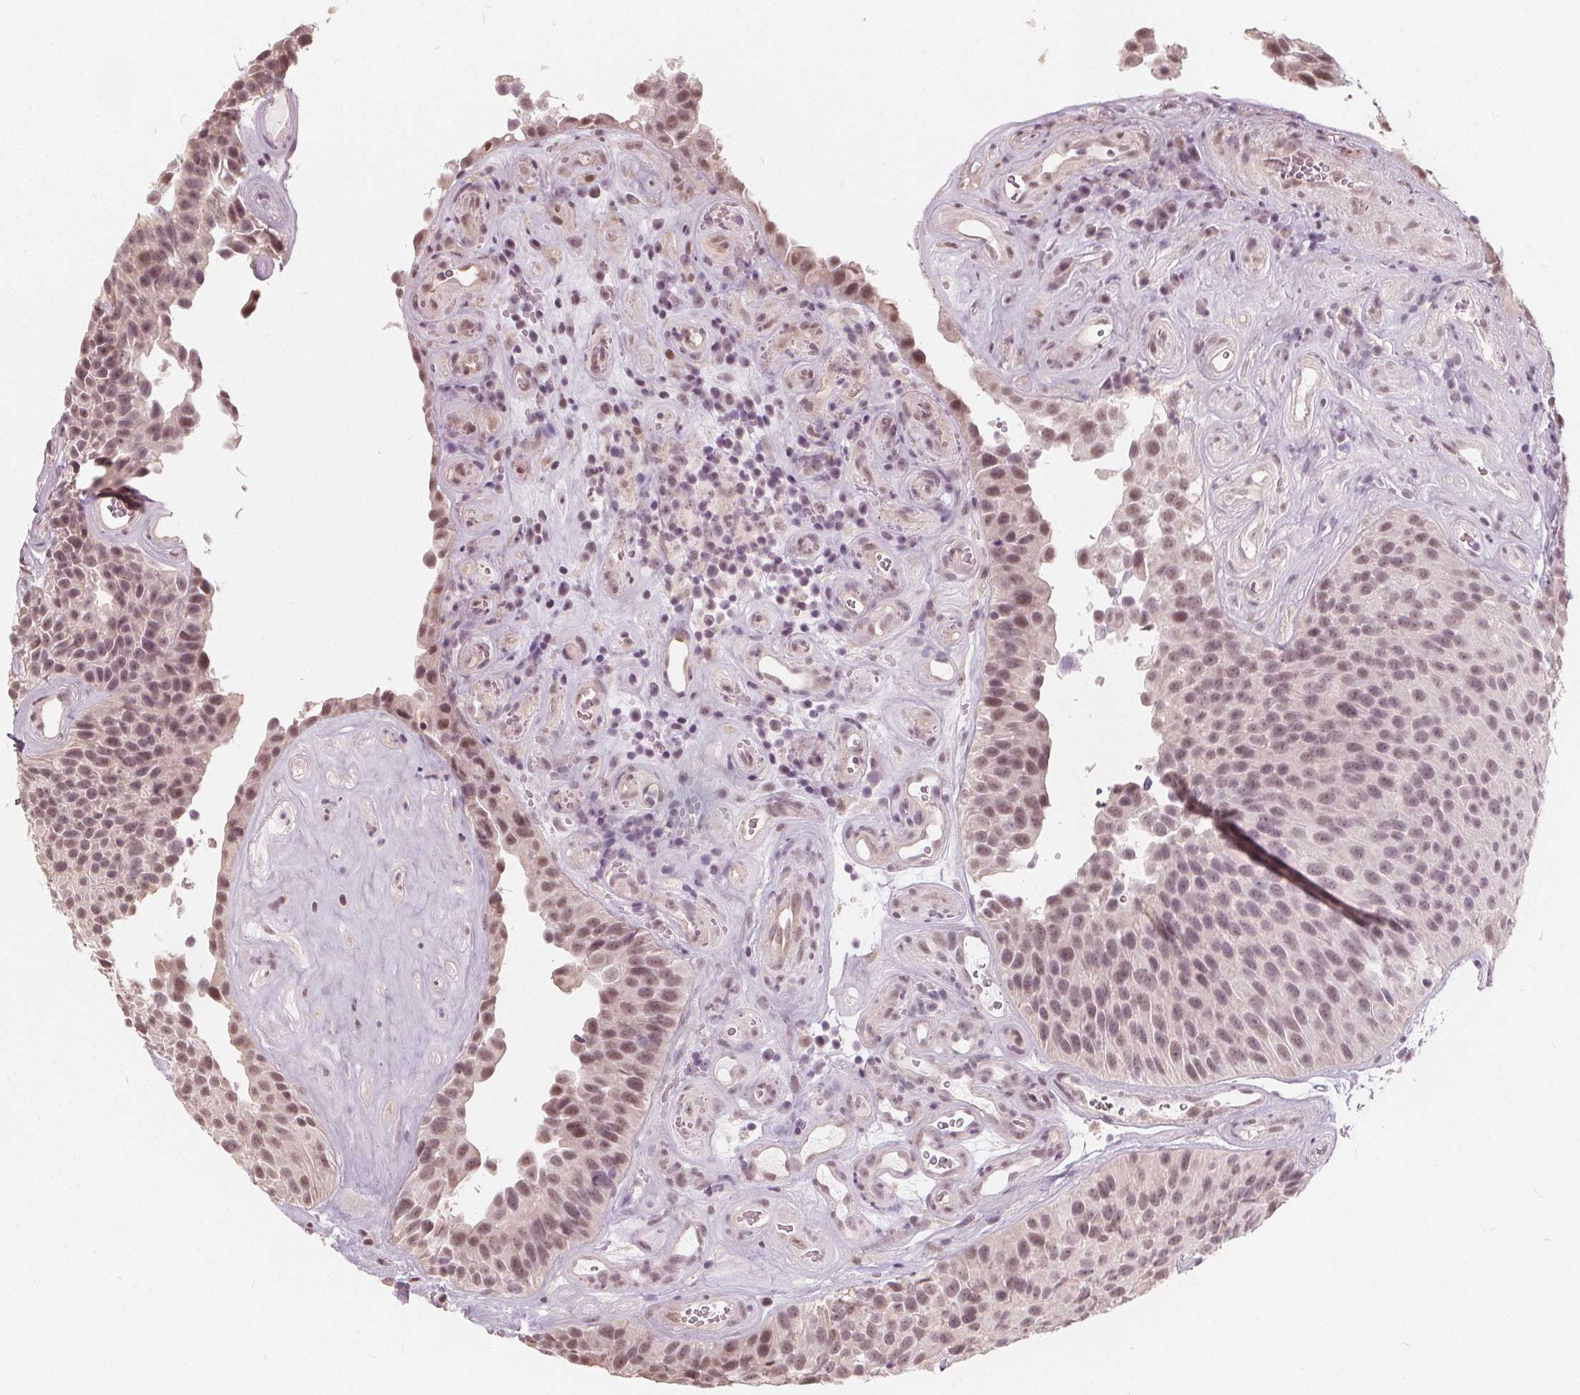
{"staining": {"intensity": "weak", "quantity": ">75%", "location": "nuclear"}, "tissue": "urothelial cancer", "cell_type": "Tumor cells", "image_type": "cancer", "snomed": [{"axis": "morphology", "description": "Urothelial carcinoma, Low grade"}, {"axis": "topography", "description": "Urinary bladder"}], "caption": "There is low levels of weak nuclear expression in tumor cells of low-grade urothelial carcinoma, as demonstrated by immunohistochemical staining (brown color).", "gene": "NUP210L", "patient": {"sex": "male", "age": 76}}